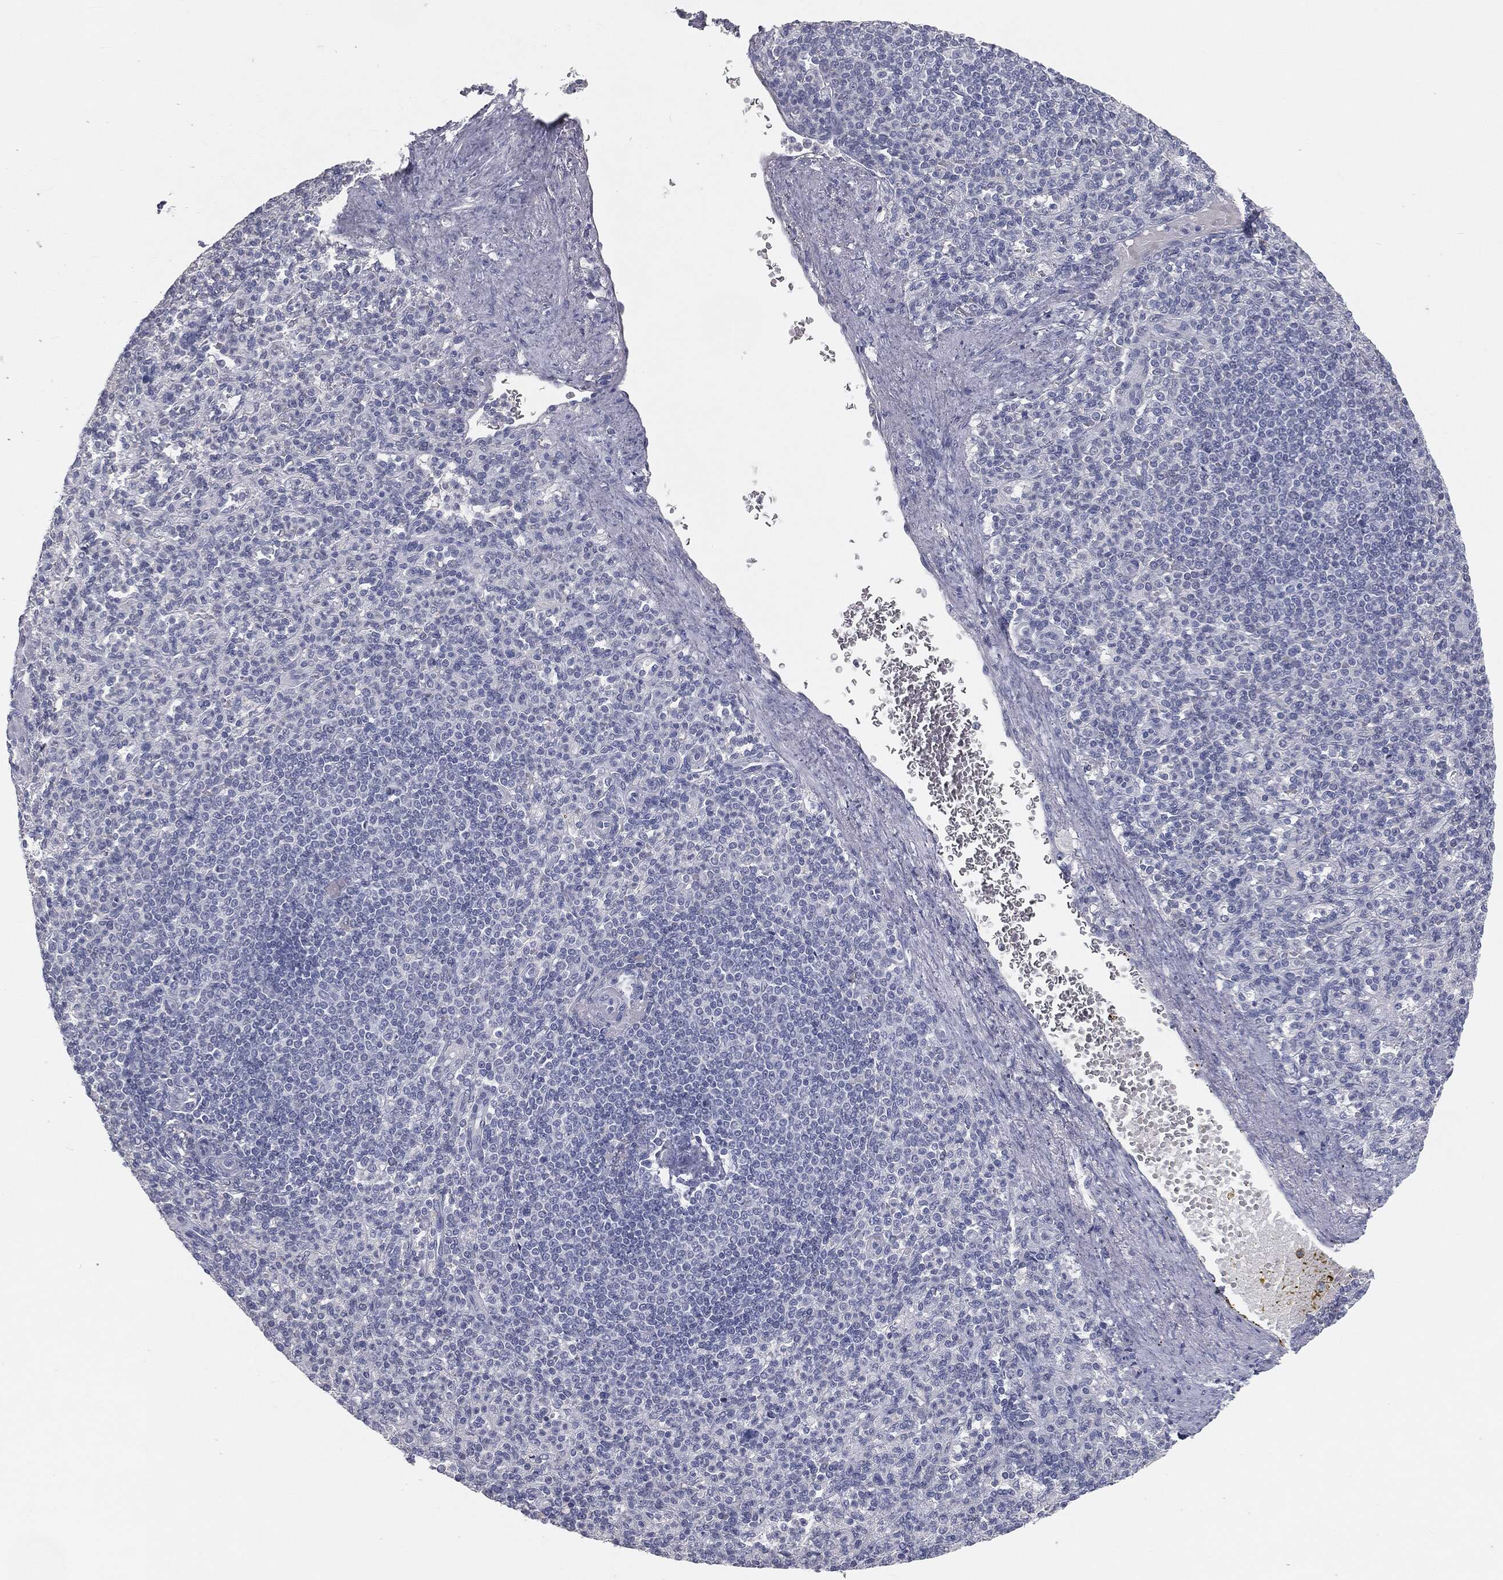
{"staining": {"intensity": "negative", "quantity": "none", "location": "none"}, "tissue": "spleen", "cell_type": "Cells in red pulp", "image_type": "normal", "snomed": [{"axis": "morphology", "description": "Normal tissue, NOS"}, {"axis": "topography", "description": "Spleen"}], "caption": "Immunohistochemical staining of normal spleen displays no significant staining in cells in red pulp. Nuclei are stained in blue.", "gene": "PRAME", "patient": {"sex": "female", "age": 74}}